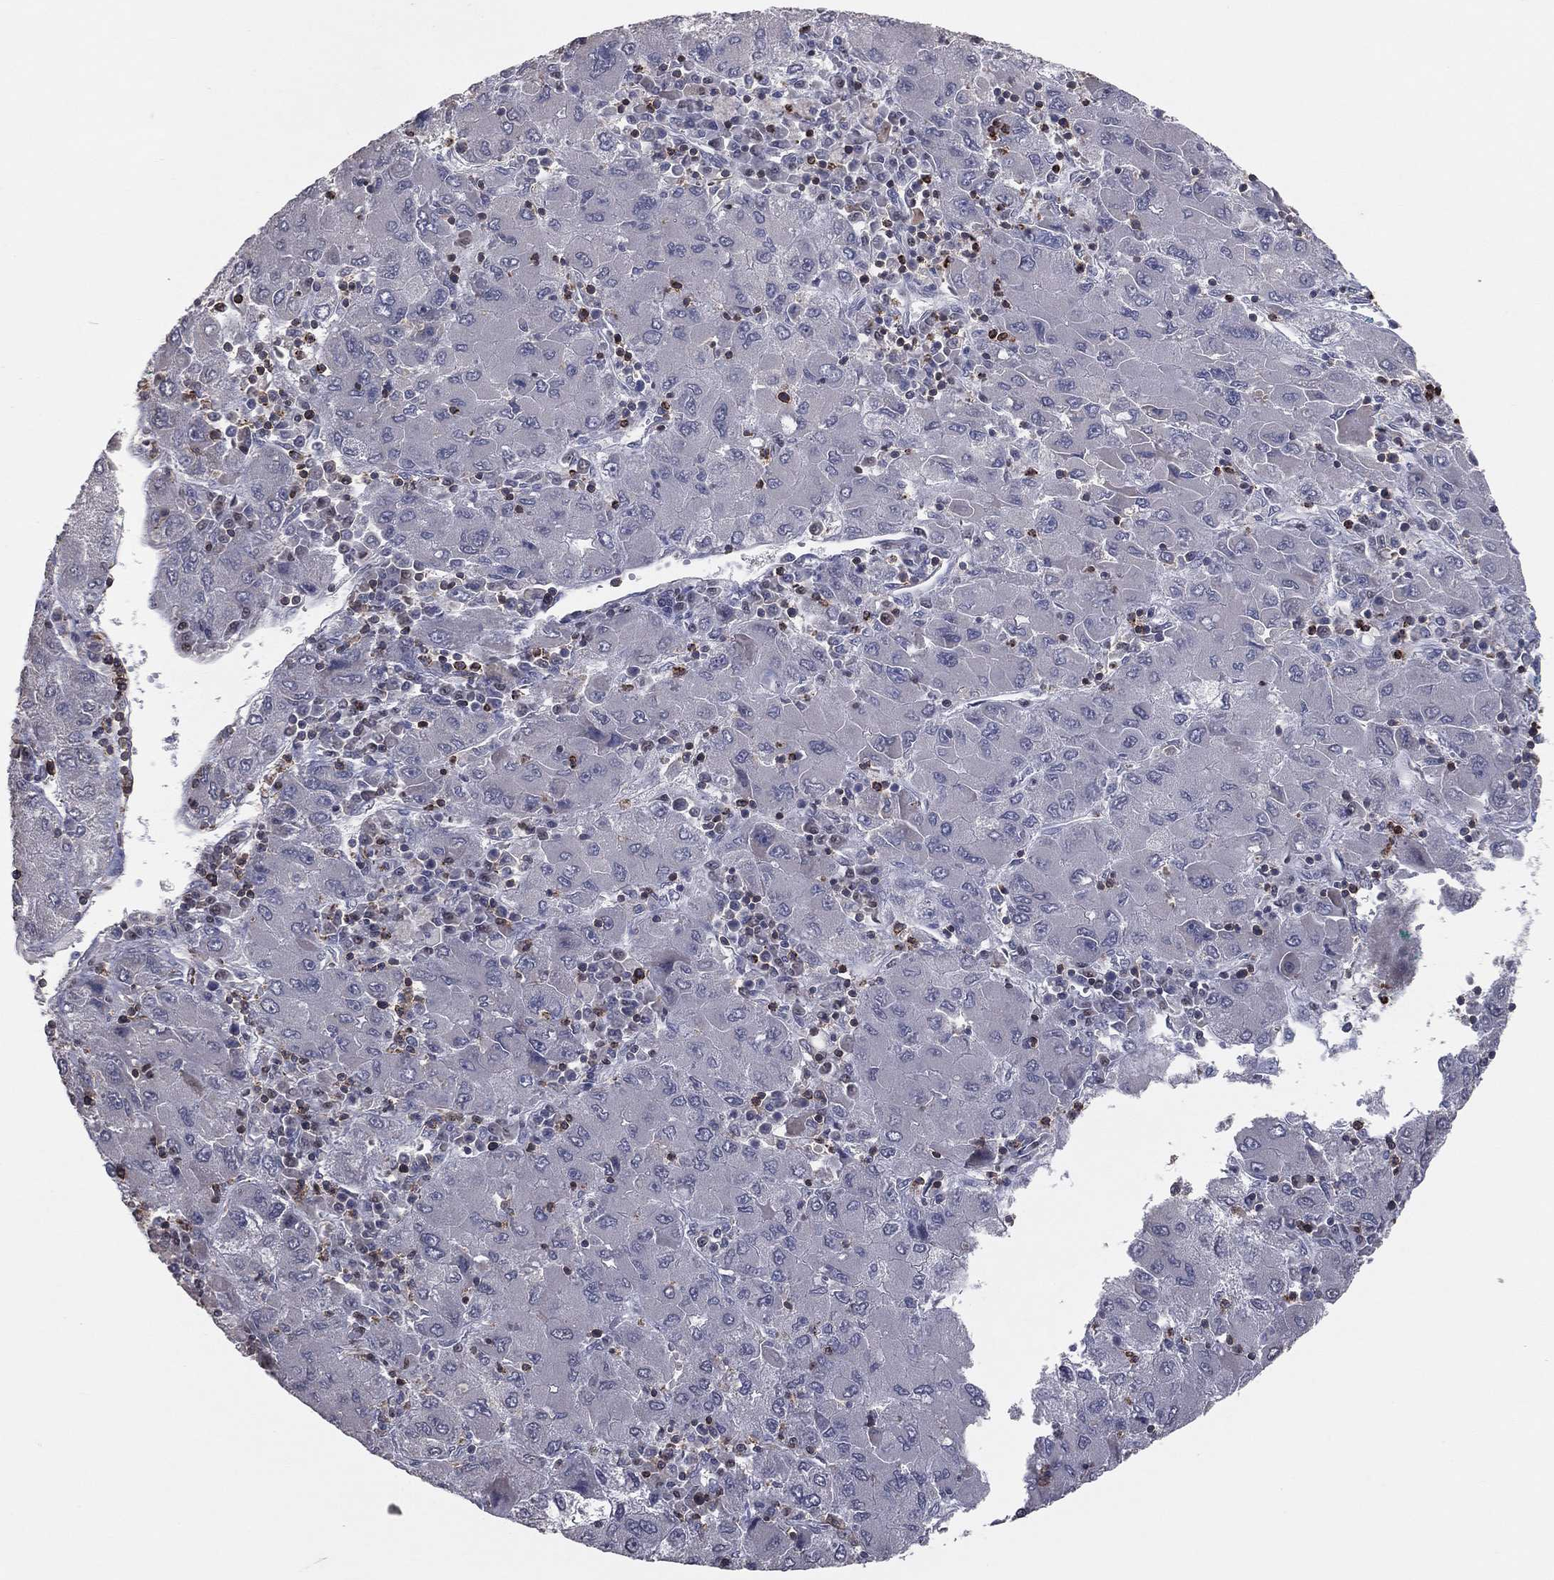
{"staining": {"intensity": "negative", "quantity": "none", "location": "none"}, "tissue": "liver cancer", "cell_type": "Tumor cells", "image_type": "cancer", "snomed": [{"axis": "morphology", "description": "Carcinoma, Hepatocellular, NOS"}, {"axis": "topography", "description": "Liver"}], "caption": "High magnification brightfield microscopy of liver hepatocellular carcinoma stained with DAB (brown) and counterstained with hematoxylin (blue): tumor cells show no significant expression.", "gene": "PSTPIP1", "patient": {"sex": "male", "age": 75}}